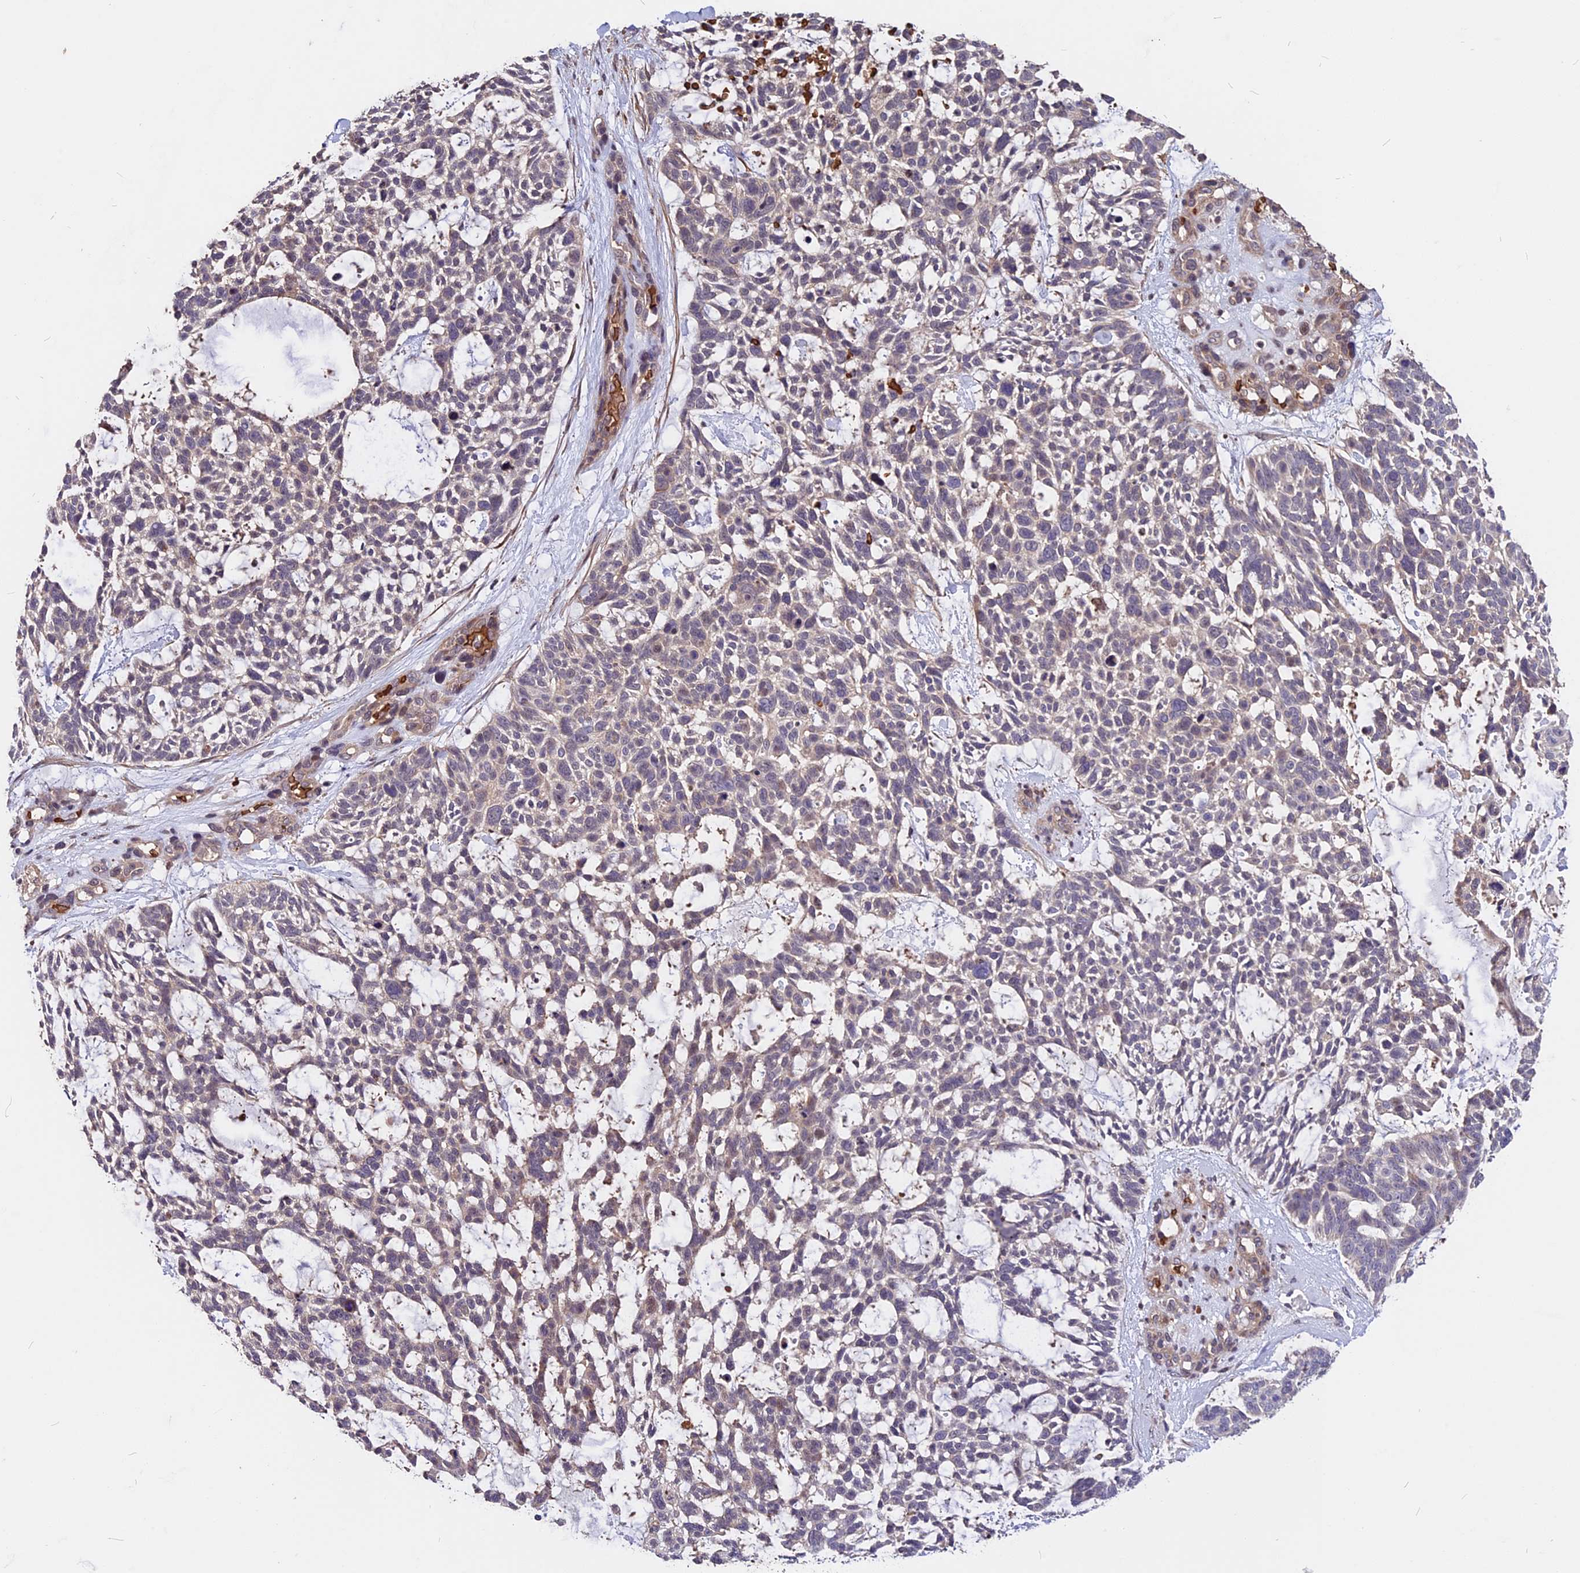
{"staining": {"intensity": "weak", "quantity": "<25%", "location": "cytoplasmic/membranous"}, "tissue": "skin cancer", "cell_type": "Tumor cells", "image_type": "cancer", "snomed": [{"axis": "morphology", "description": "Basal cell carcinoma"}, {"axis": "topography", "description": "Skin"}], "caption": "Immunohistochemistry (IHC) micrograph of human basal cell carcinoma (skin) stained for a protein (brown), which displays no positivity in tumor cells.", "gene": "ZC3H10", "patient": {"sex": "male", "age": 88}}